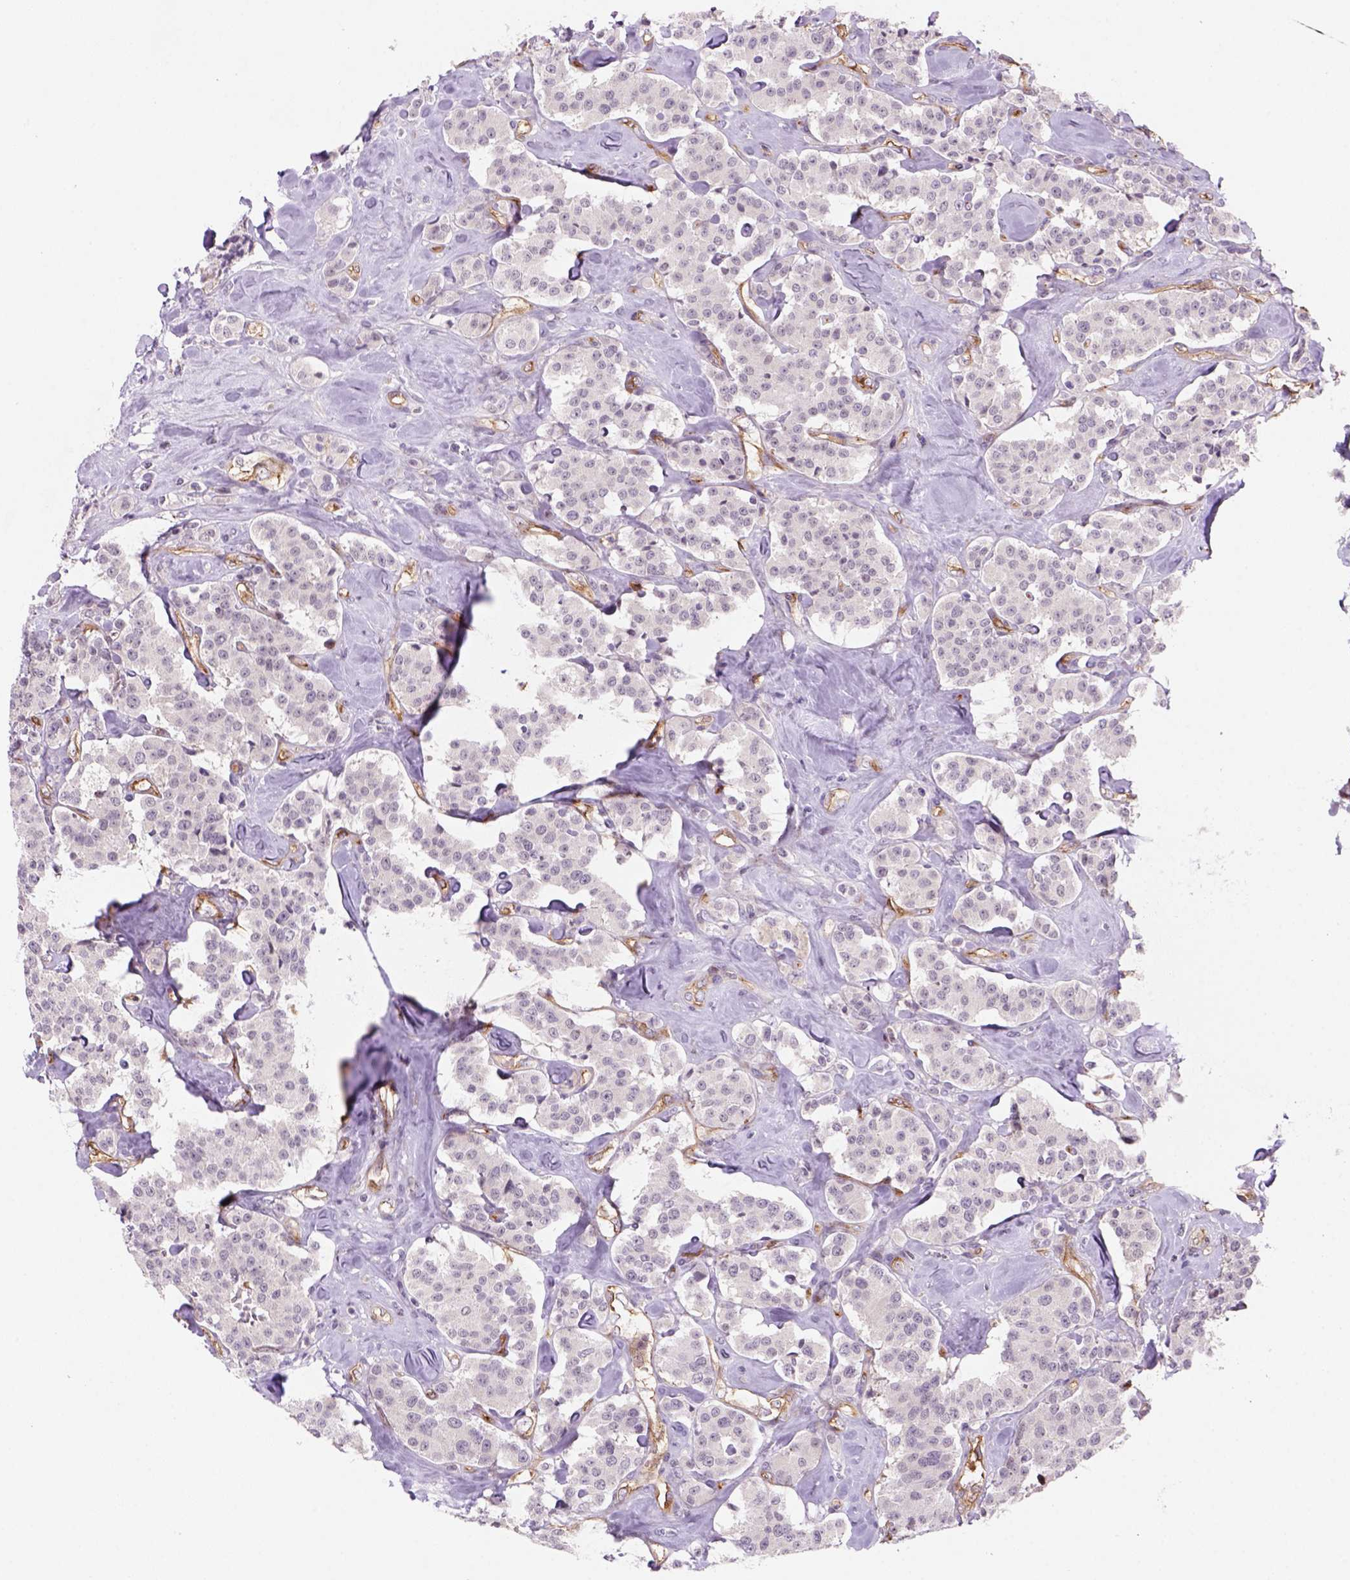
{"staining": {"intensity": "negative", "quantity": "none", "location": "none"}, "tissue": "carcinoid", "cell_type": "Tumor cells", "image_type": "cancer", "snomed": [{"axis": "morphology", "description": "Carcinoid, malignant, NOS"}, {"axis": "topography", "description": "Pancreas"}], "caption": "A histopathology image of human carcinoid is negative for staining in tumor cells.", "gene": "VSTM5", "patient": {"sex": "male", "age": 41}}